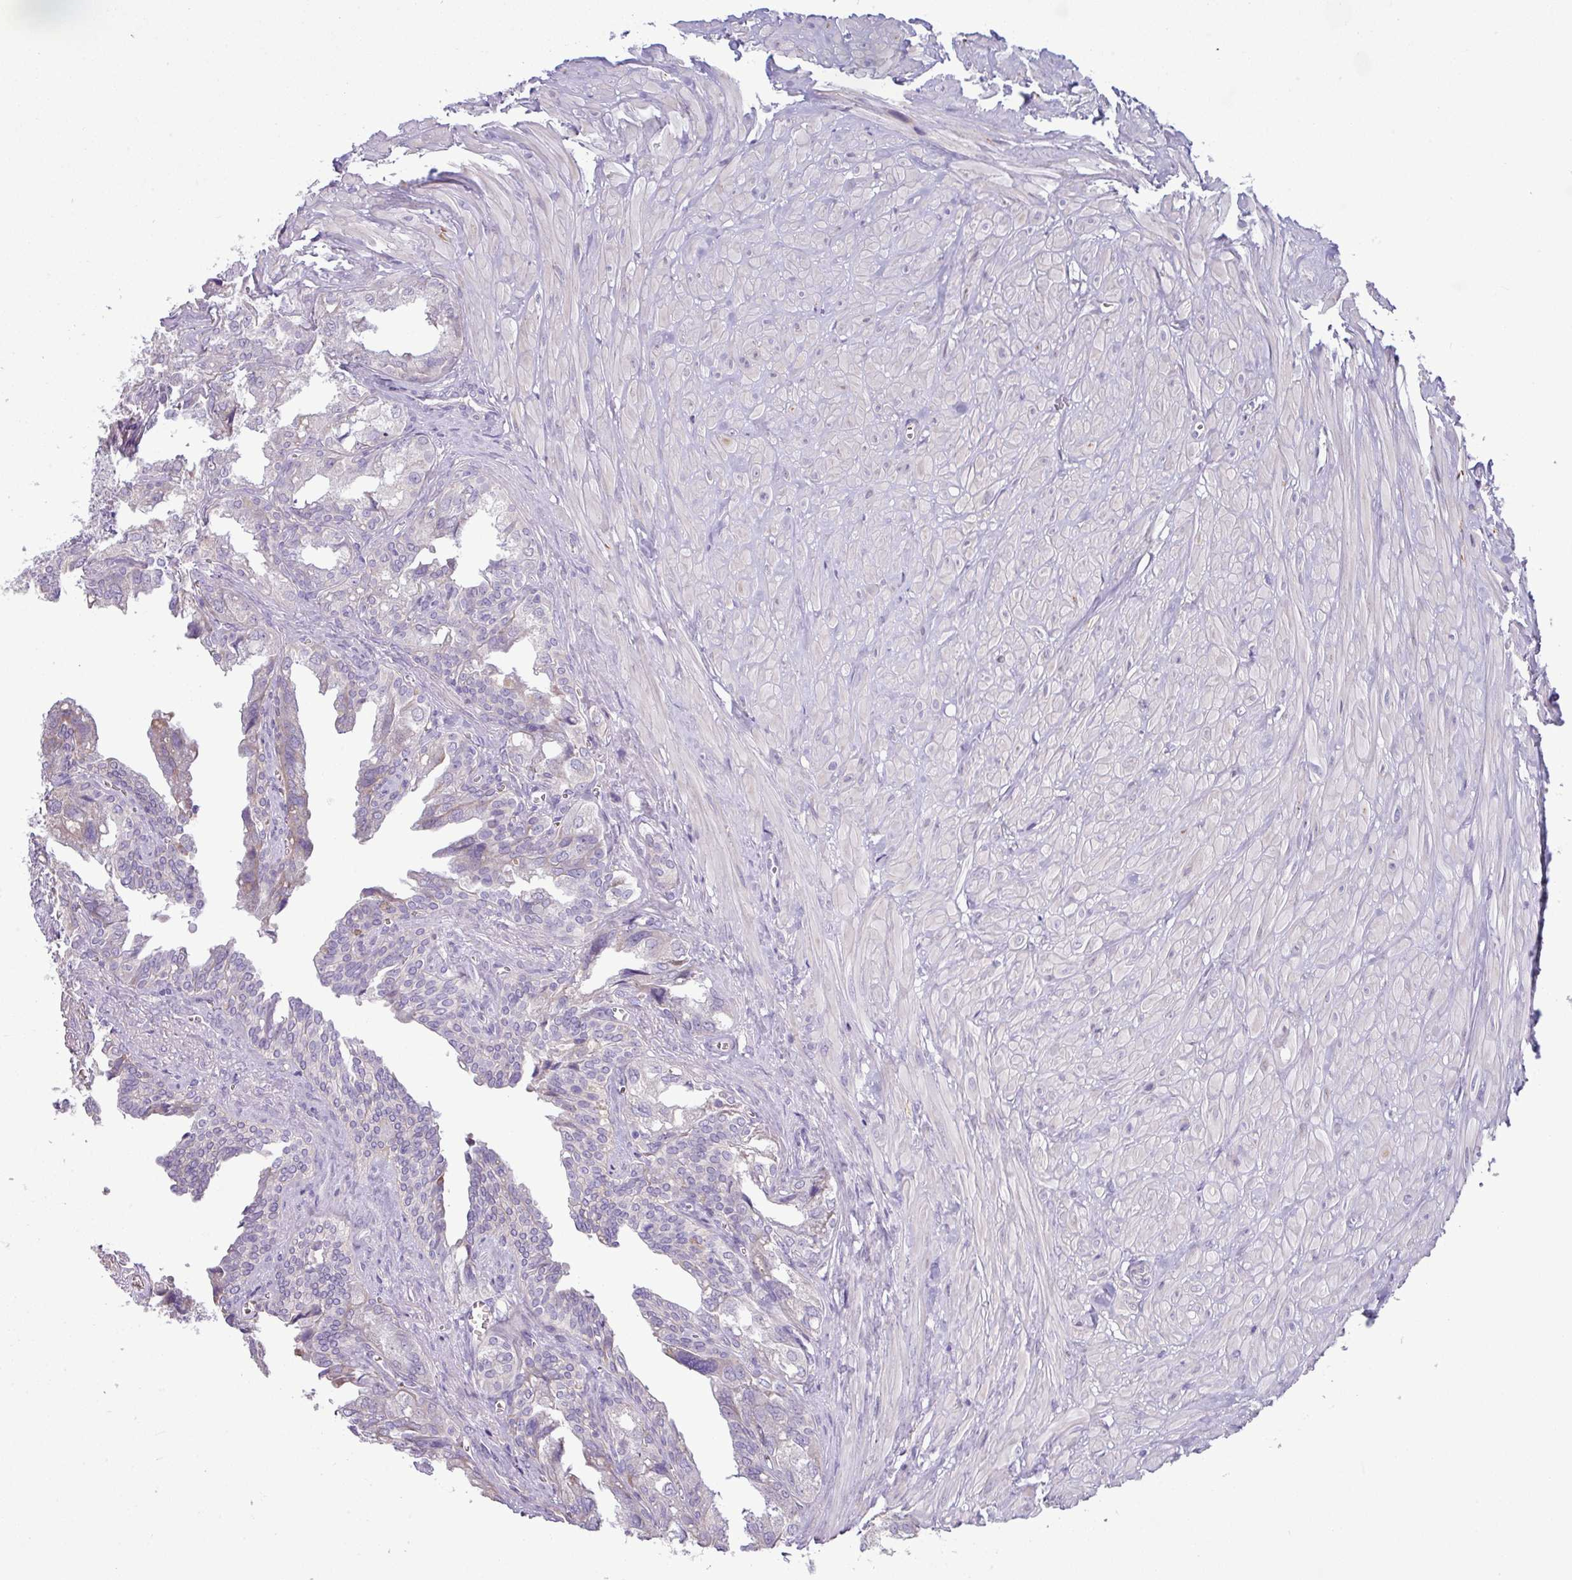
{"staining": {"intensity": "weak", "quantity": "<25%", "location": "cytoplasmic/membranous"}, "tissue": "seminal vesicle", "cell_type": "Glandular cells", "image_type": "normal", "snomed": [{"axis": "morphology", "description": "Normal tissue, NOS"}, {"axis": "topography", "description": "Seminal veicle"}], "caption": "Seminal vesicle was stained to show a protein in brown. There is no significant positivity in glandular cells. (DAB immunohistochemistry with hematoxylin counter stain).", "gene": "IRGC", "patient": {"sex": "male", "age": 67}}